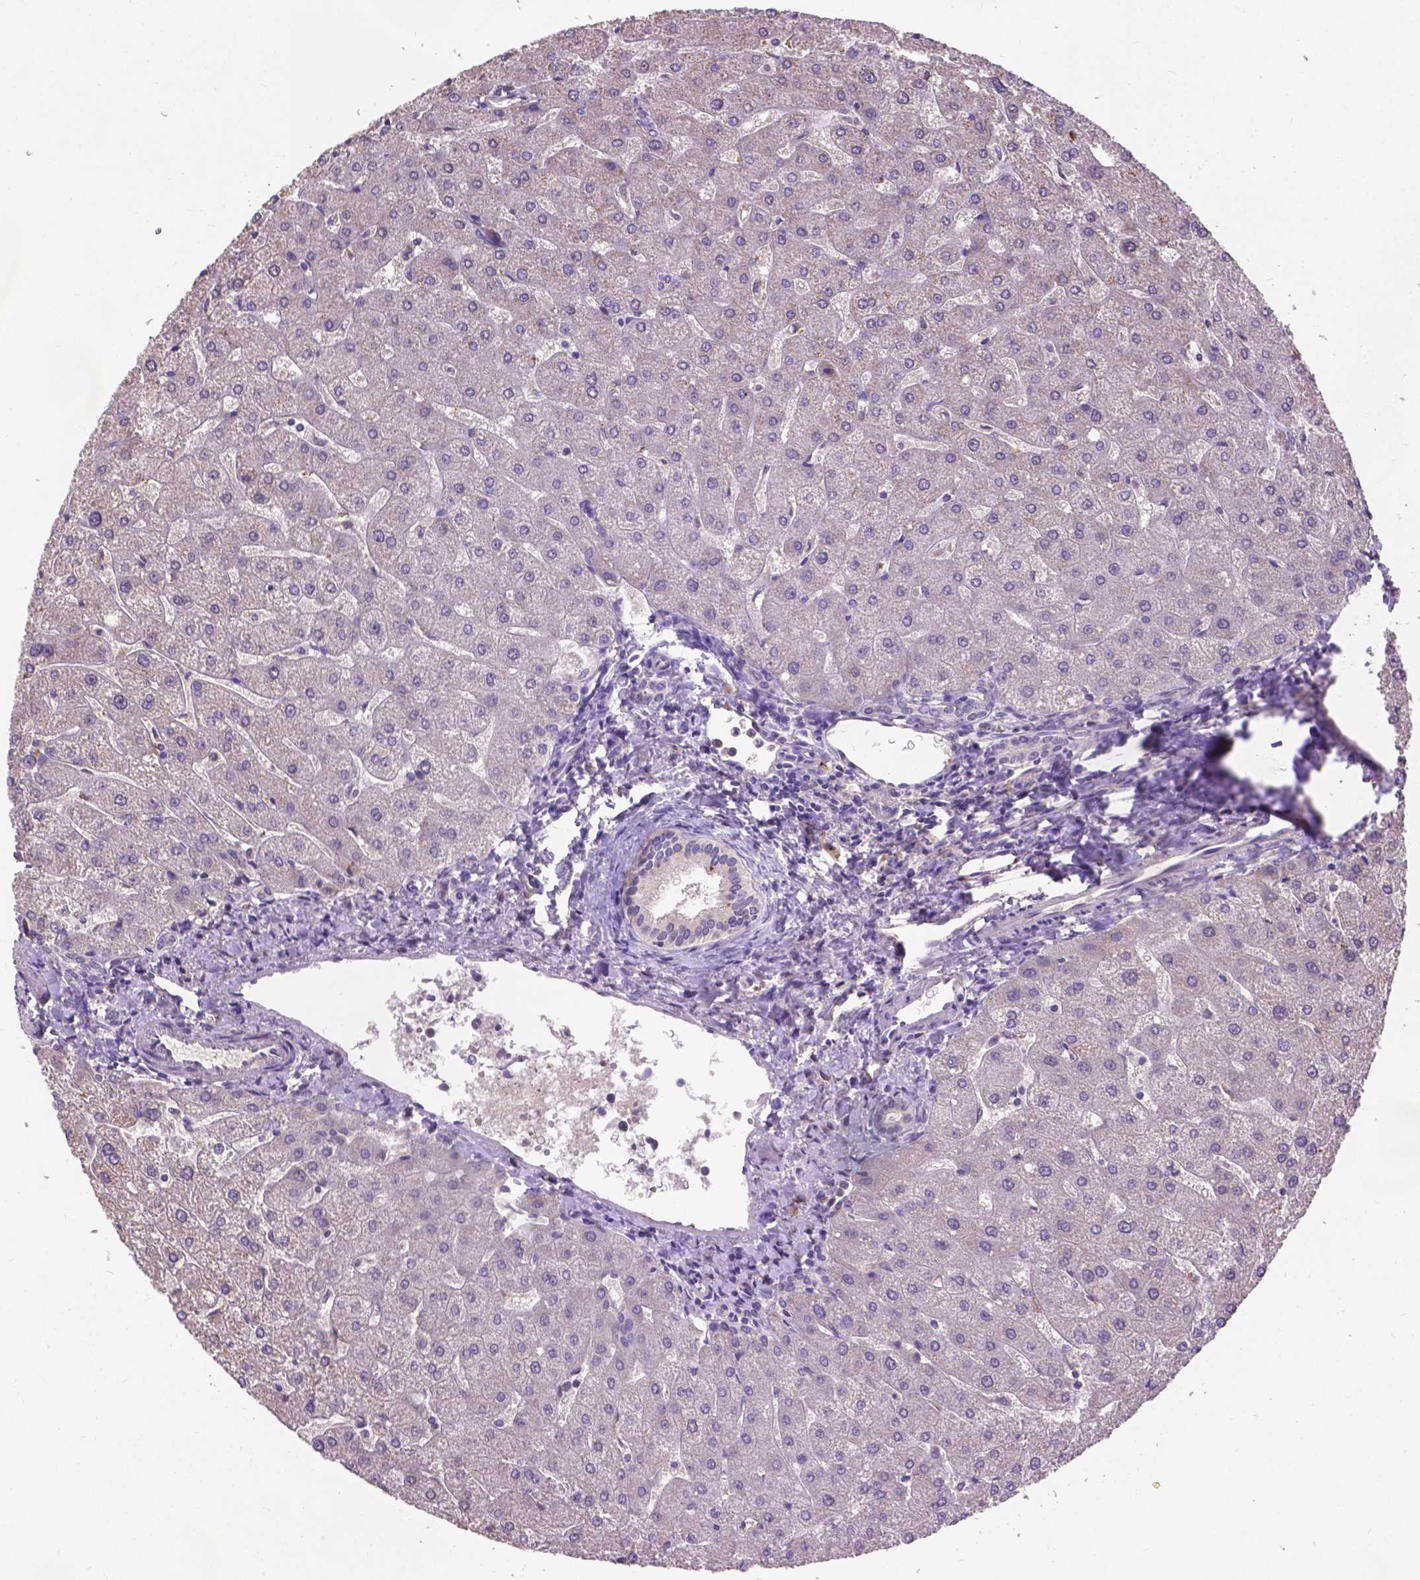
{"staining": {"intensity": "negative", "quantity": "none", "location": "none"}, "tissue": "liver", "cell_type": "Cholangiocytes", "image_type": "normal", "snomed": [{"axis": "morphology", "description": "Normal tissue, NOS"}, {"axis": "topography", "description": "Liver"}], "caption": "Cholangiocytes are negative for protein expression in benign human liver.", "gene": "ZNF337", "patient": {"sex": "male", "age": 67}}